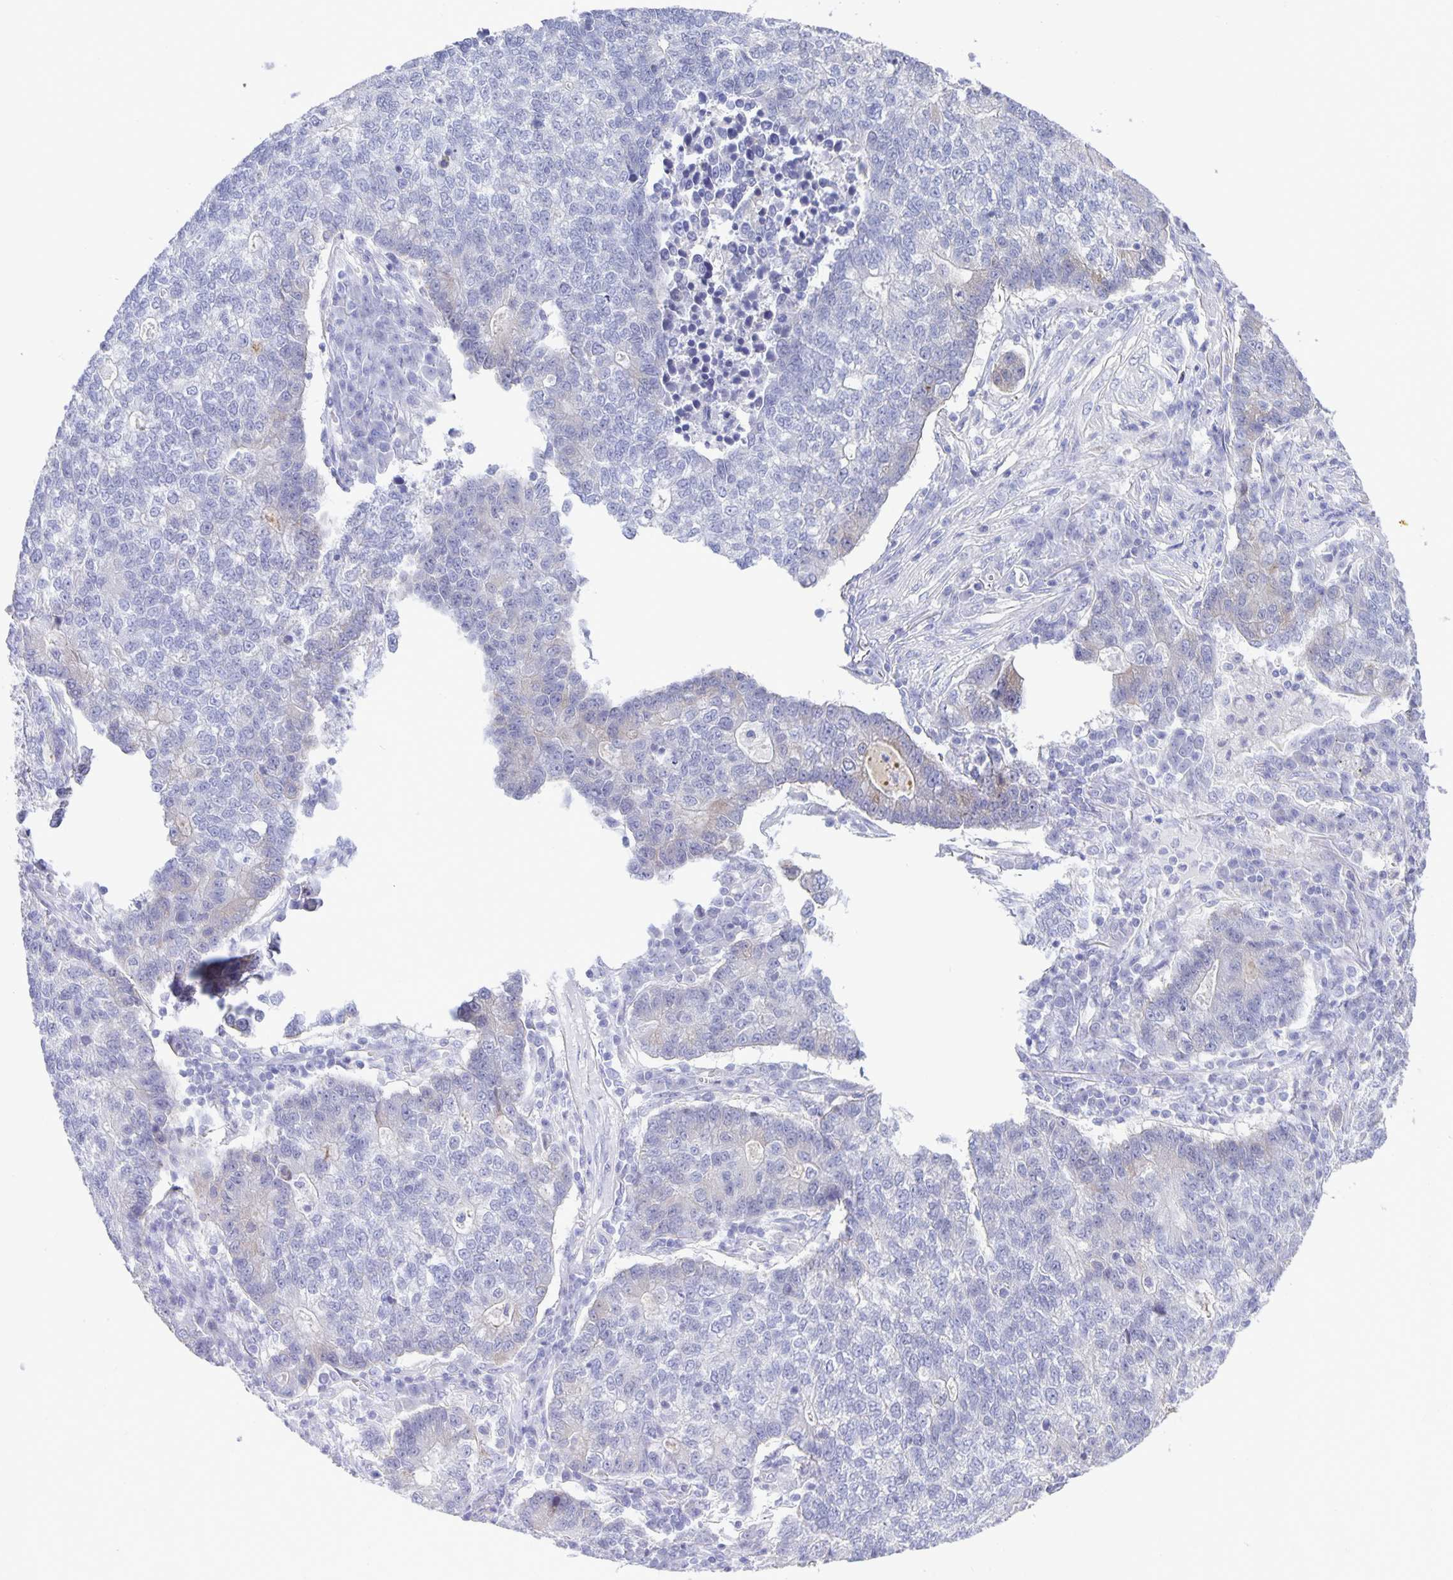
{"staining": {"intensity": "negative", "quantity": "none", "location": "none"}, "tissue": "lung cancer", "cell_type": "Tumor cells", "image_type": "cancer", "snomed": [{"axis": "morphology", "description": "Adenocarcinoma, NOS"}, {"axis": "topography", "description": "Lung"}], "caption": "Immunohistochemistry of human lung cancer (adenocarcinoma) shows no expression in tumor cells. (DAB (3,3'-diaminobenzidine) IHC visualized using brightfield microscopy, high magnification).", "gene": "ERMN", "patient": {"sex": "male", "age": 57}}